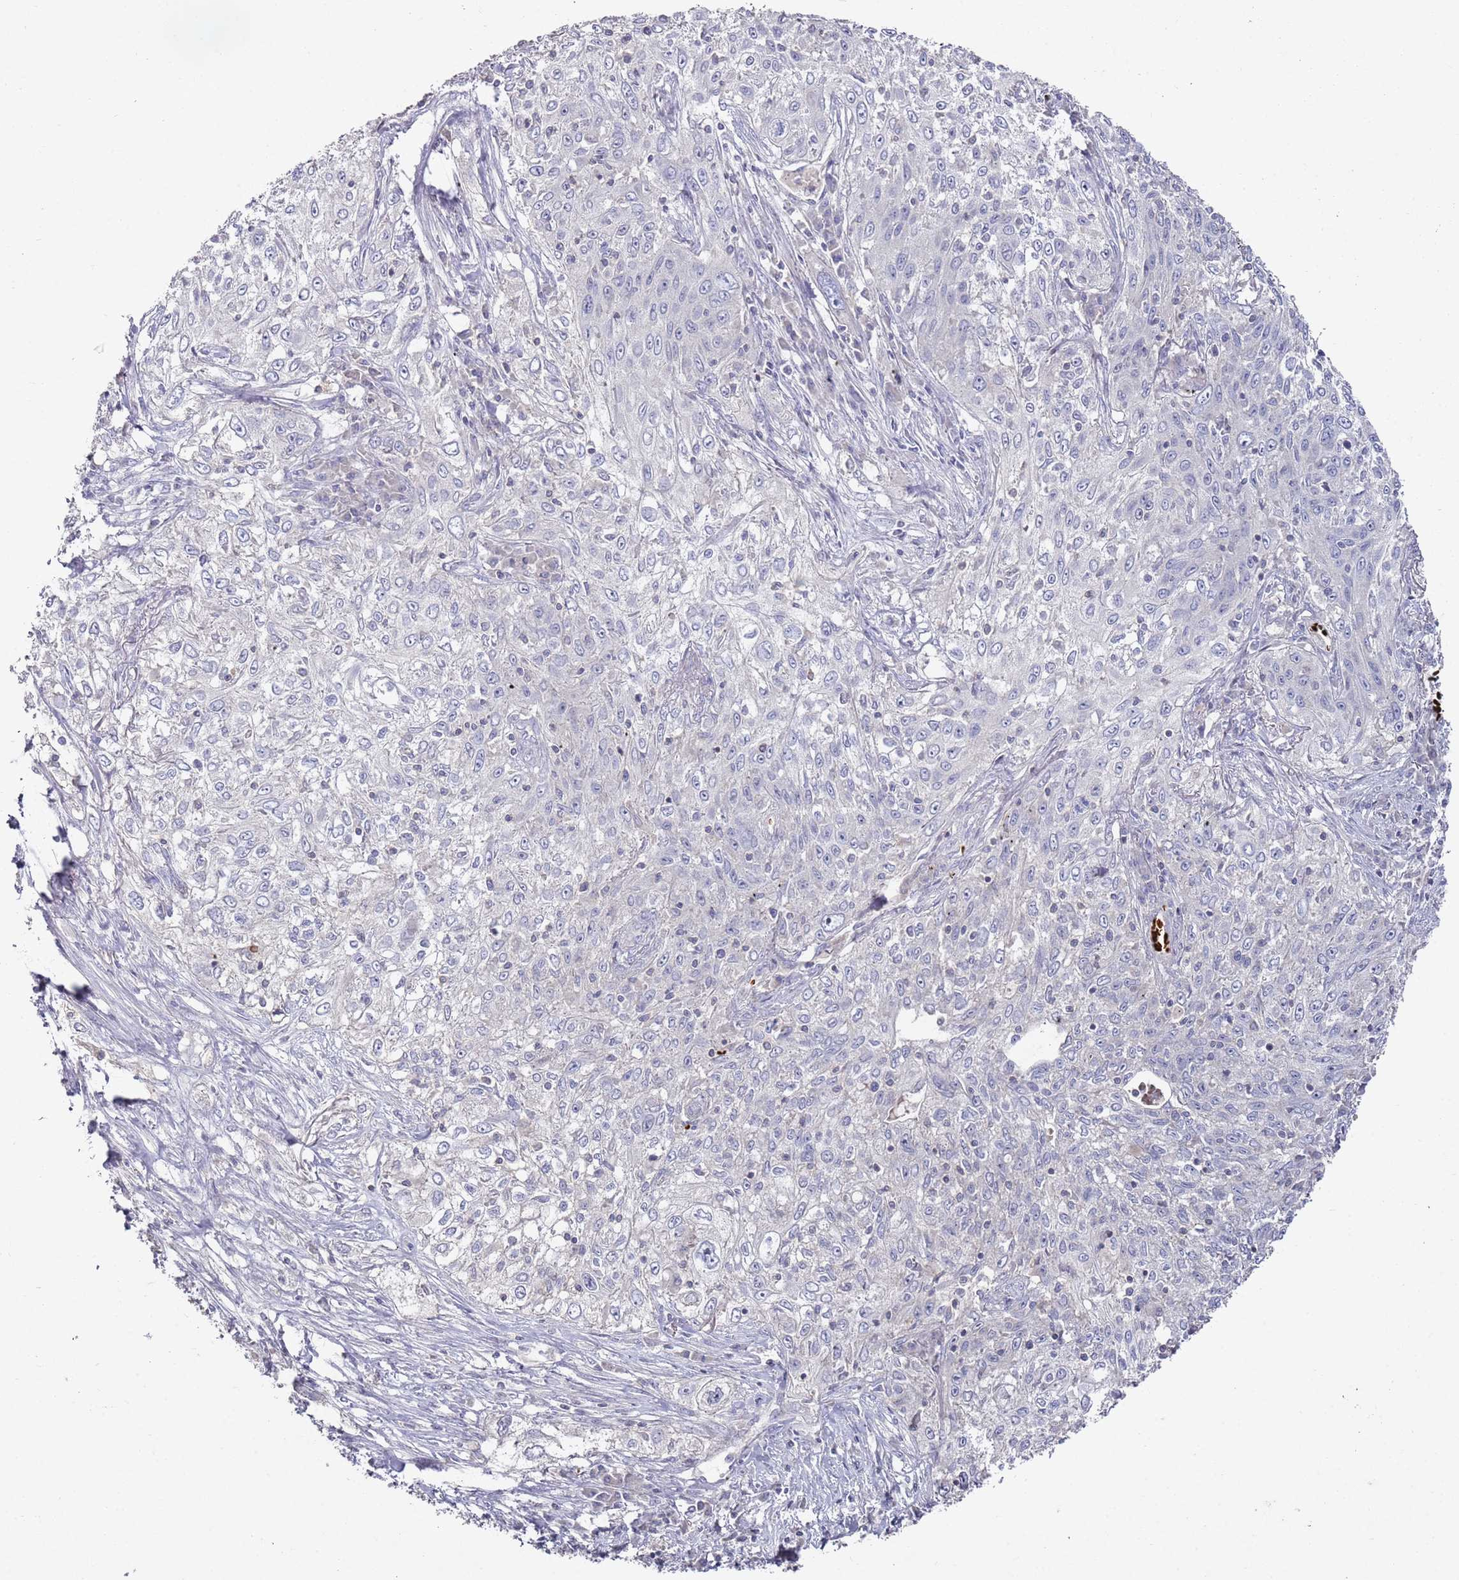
{"staining": {"intensity": "negative", "quantity": "none", "location": "none"}, "tissue": "lung cancer", "cell_type": "Tumor cells", "image_type": "cancer", "snomed": [{"axis": "morphology", "description": "Squamous cell carcinoma, NOS"}, {"axis": "topography", "description": "Lung"}], "caption": "There is no significant positivity in tumor cells of lung cancer. (DAB immunohistochemistry with hematoxylin counter stain).", "gene": "LACC1", "patient": {"sex": "female", "age": 69}}